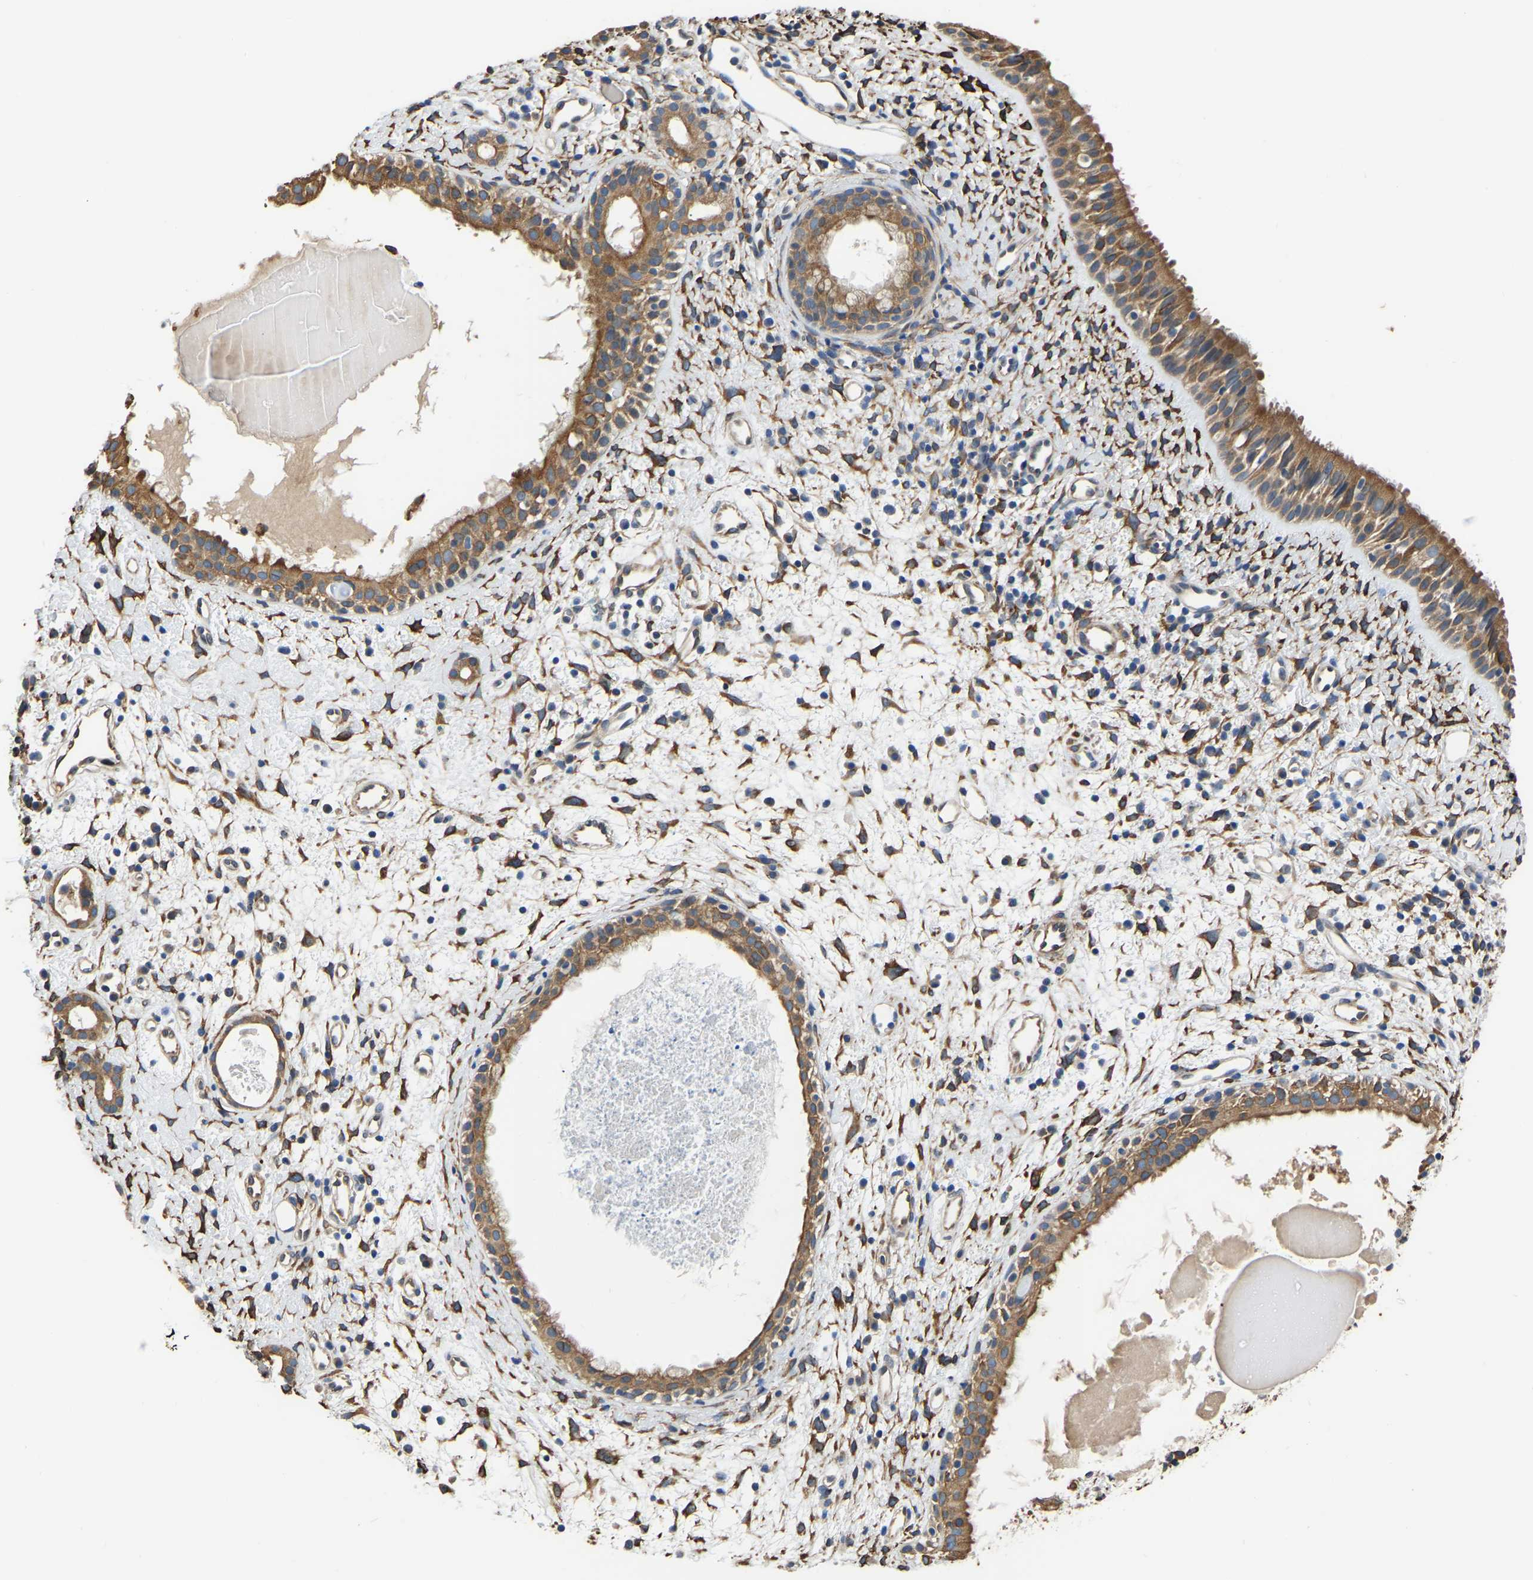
{"staining": {"intensity": "moderate", "quantity": ">75%", "location": "cytoplasmic/membranous"}, "tissue": "nasopharynx", "cell_type": "Respiratory epithelial cells", "image_type": "normal", "snomed": [{"axis": "morphology", "description": "Normal tissue, NOS"}, {"axis": "topography", "description": "Nasopharynx"}], "caption": "Nasopharynx stained with a brown dye exhibits moderate cytoplasmic/membranous positive expression in about >75% of respiratory epithelial cells.", "gene": "ARL6IP5", "patient": {"sex": "male", "age": 22}}